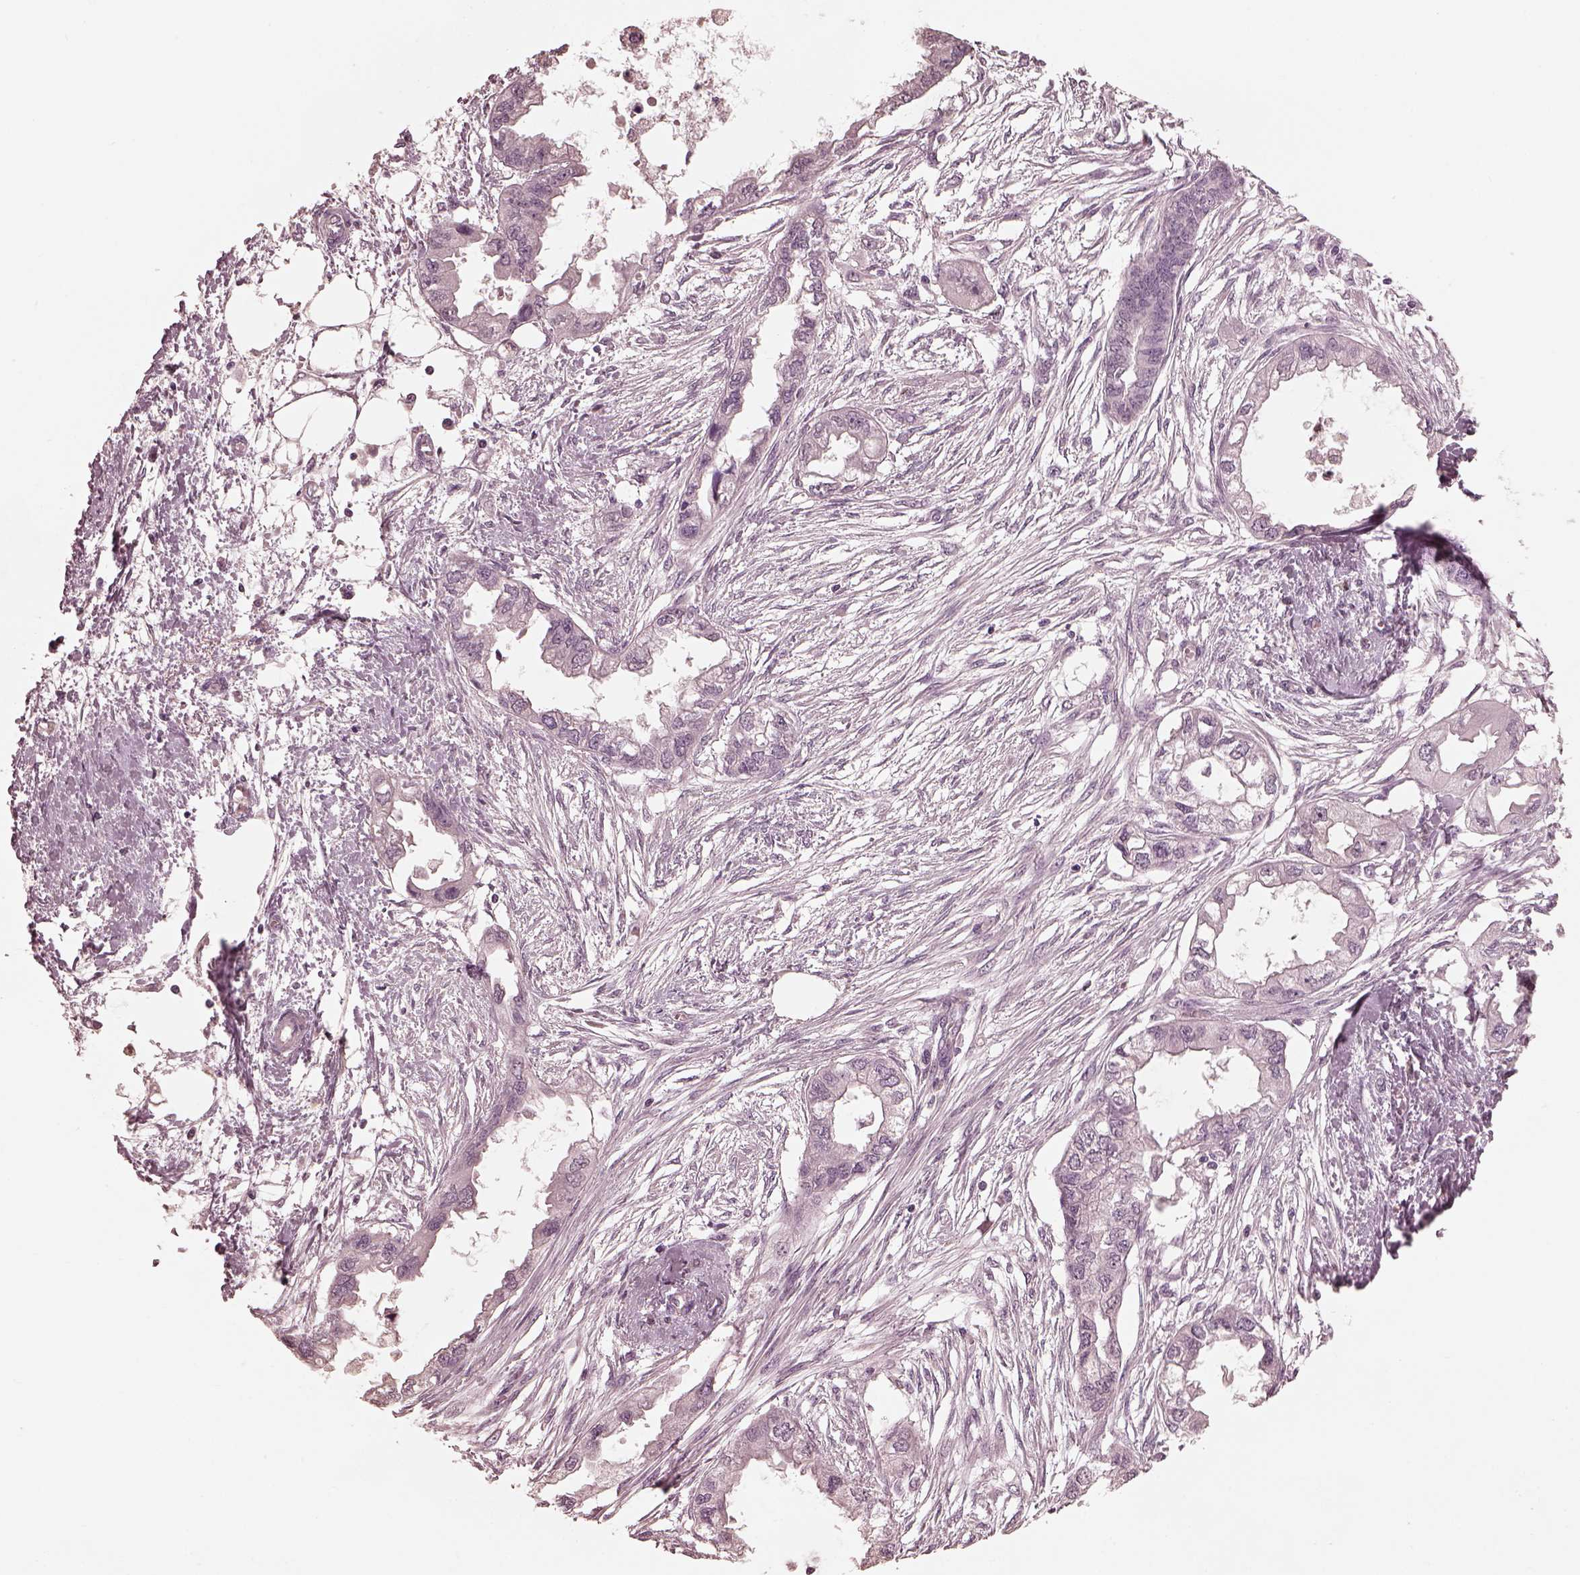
{"staining": {"intensity": "negative", "quantity": "none", "location": "none"}, "tissue": "endometrial cancer", "cell_type": "Tumor cells", "image_type": "cancer", "snomed": [{"axis": "morphology", "description": "Adenocarcinoma, NOS"}, {"axis": "morphology", "description": "Adenocarcinoma, metastatic, NOS"}, {"axis": "topography", "description": "Adipose tissue"}, {"axis": "topography", "description": "Endometrium"}], "caption": "Photomicrograph shows no protein expression in tumor cells of adenocarcinoma (endometrial) tissue.", "gene": "TSKS", "patient": {"sex": "female", "age": 67}}